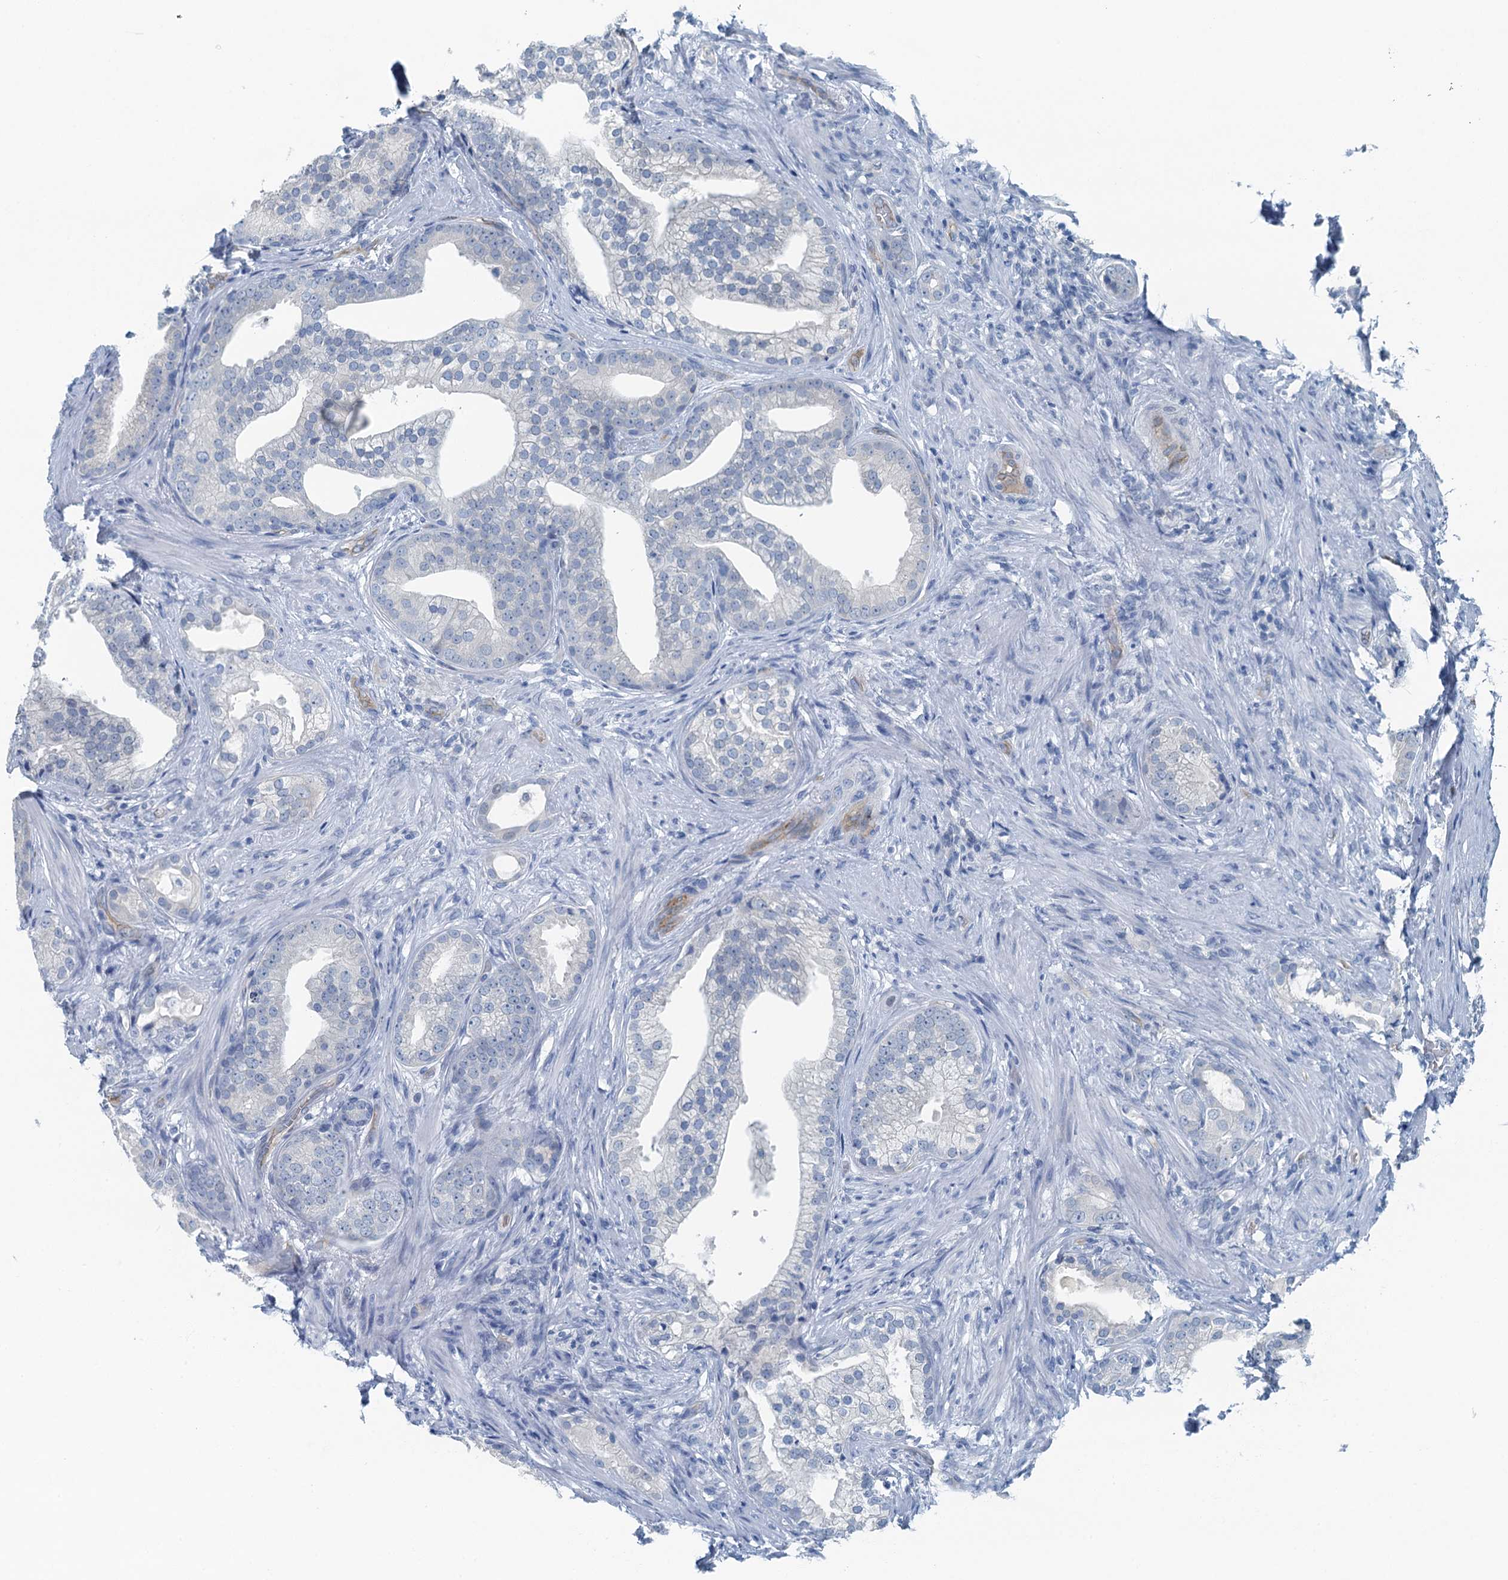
{"staining": {"intensity": "negative", "quantity": "none", "location": "none"}, "tissue": "prostate cancer", "cell_type": "Tumor cells", "image_type": "cancer", "snomed": [{"axis": "morphology", "description": "Adenocarcinoma, Low grade"}, {"axis": "topography", "description": "Prostate"}], "caption": "Prostate cancer was stained to show a protein in brown. There is no significant positivity in tumor cells. Brightfield microscopy of immunohistochemistry (IHC) stained with DAB (brown) and hematoxylin (blue), captured at high magnification.", "gene": "GFOD2", "patient": {"sex": "male", "age": 71}}